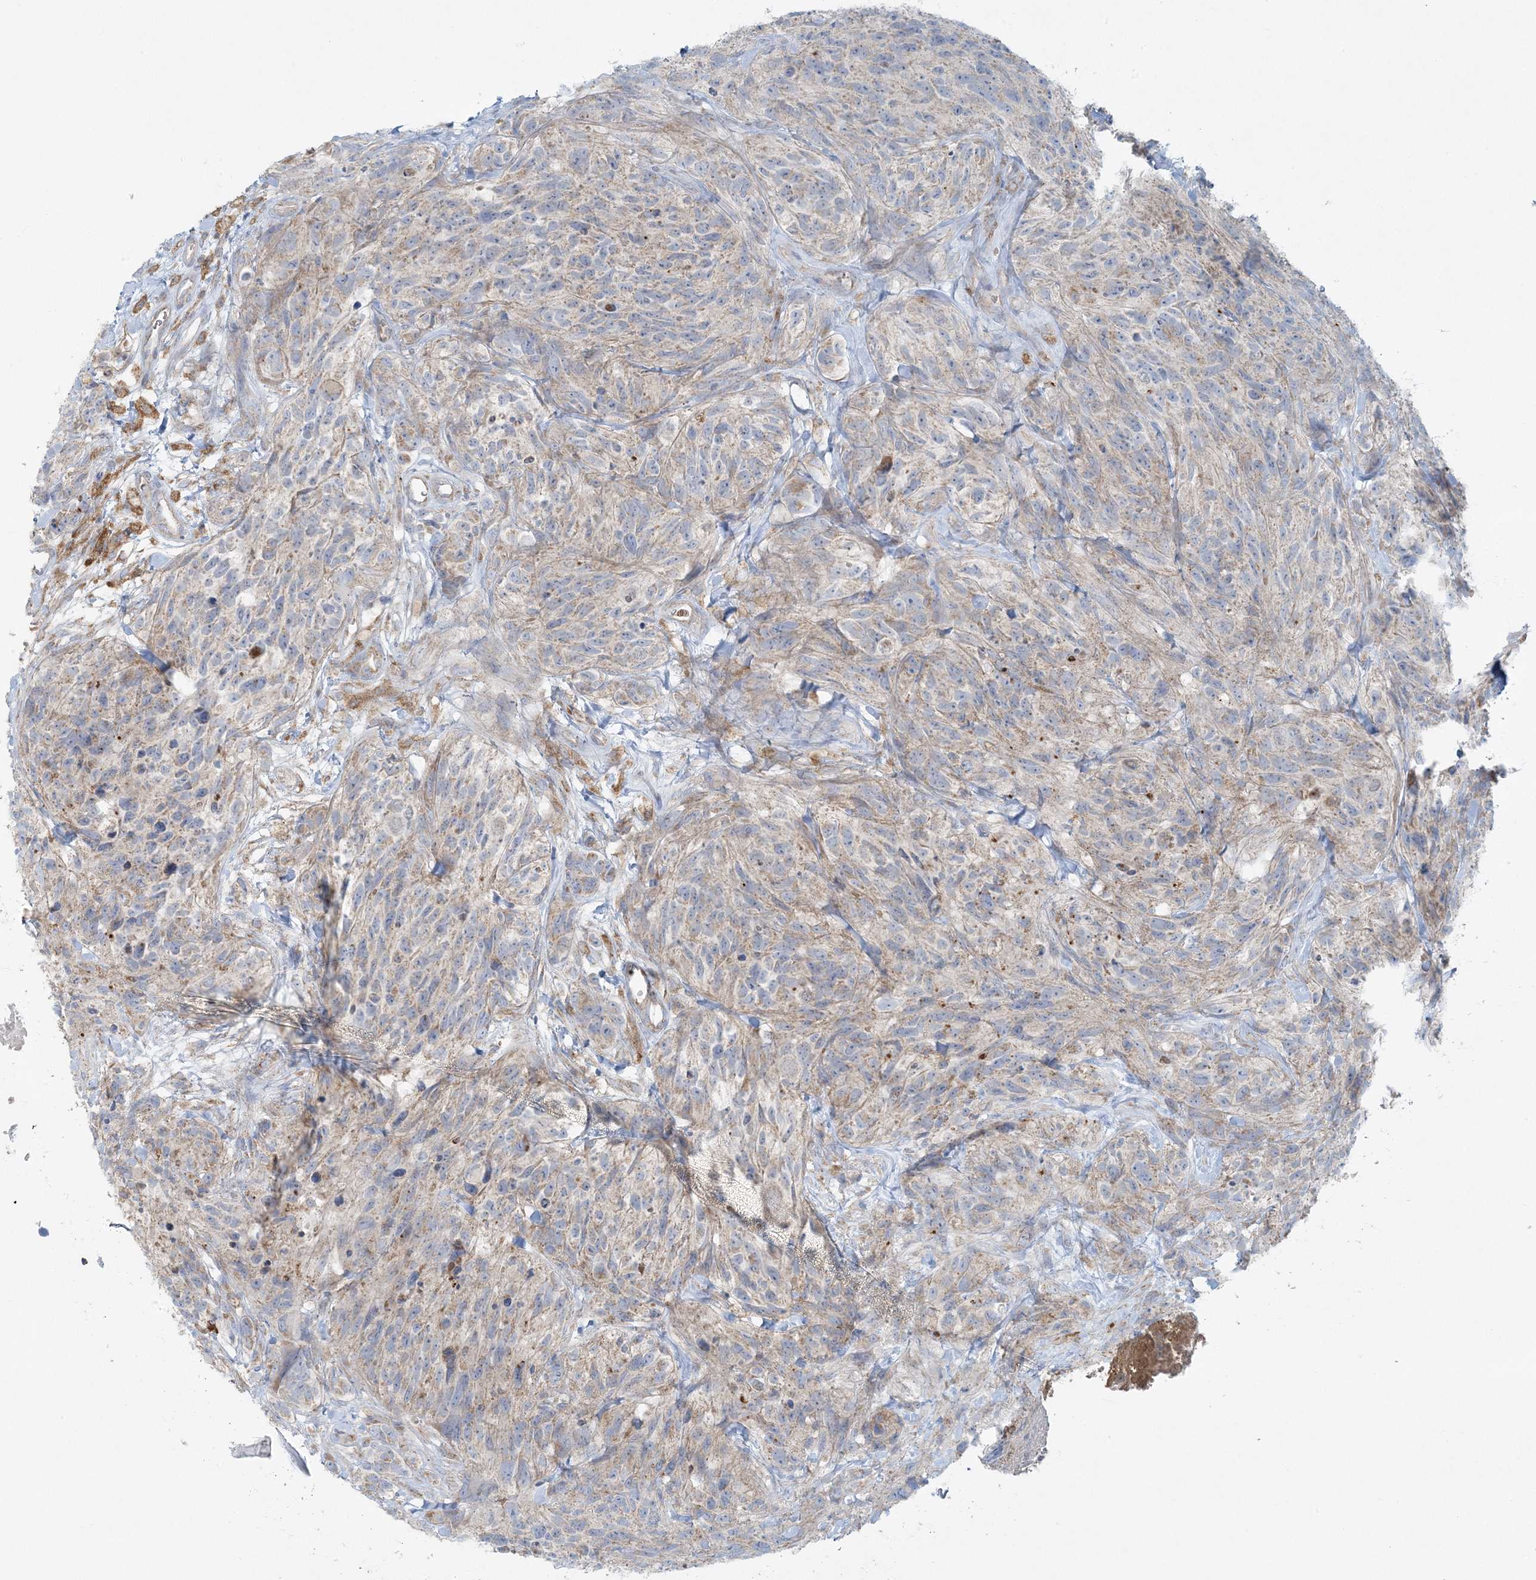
{"staining": {"intensity": "negative", "quantity": "none", "location": "none"}, "tissue": "glioma", "cell_type": "Tumor cells", "image_type": "cancer", "snomed": [{"axis": "morphology", "description": "Glioma, malignant, High grade"}, {"axis": "topography", "description": "Brain"}], "caption": "Micrograph shows no significant protein positivity in tumor cells of glioma.", "gene": "PIK3R4", "patient": {"sex": "male", "age": 69}}